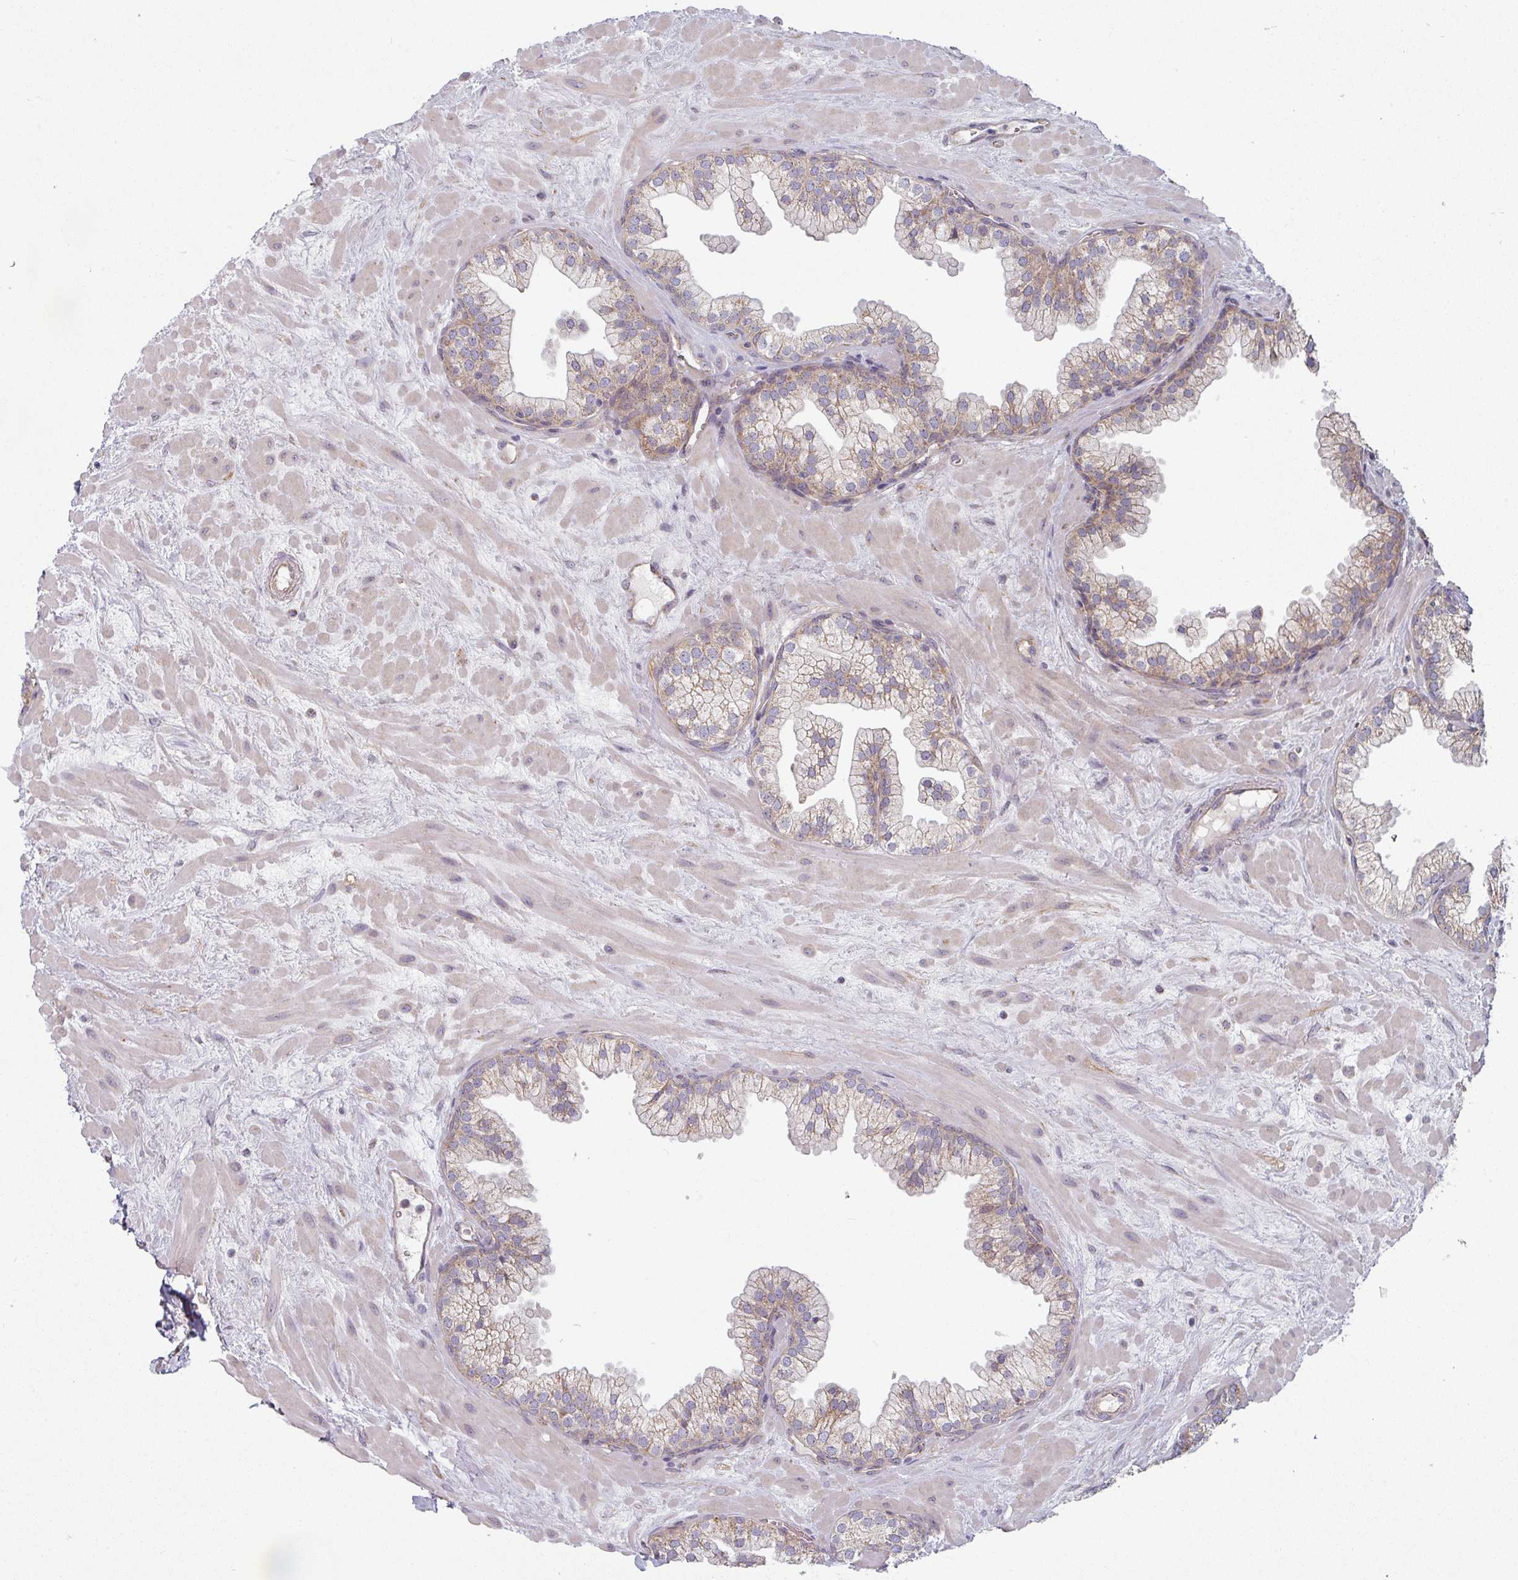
{"staining": {"intensity": "weak", "quantity": ">75%", "location": "cytoplasmic/membranous"}, "tissue": "prostate", "cell_type": "Glandular cells", "image_type": "normal", "snomed": [{"axis": "morphology", "description": "Normal tissue, NOS"}, {"axis": "topography", "description": "Prostate"}, {"axis": "topography", "description": "Peripheral nerve tissue"}], "caption": "Immunohistochemical staining of normal human prostate exhibits low levels of weak cytoplasmic/membranous positivity in approximately >75% of glandular cells. Using DAB (brown) and hematoxylin (blue) stains, captured at high magnification using brightfield microscopy.", "gene": "PLEKHJ1", "patient": {"sex": "male", "age": 61}}